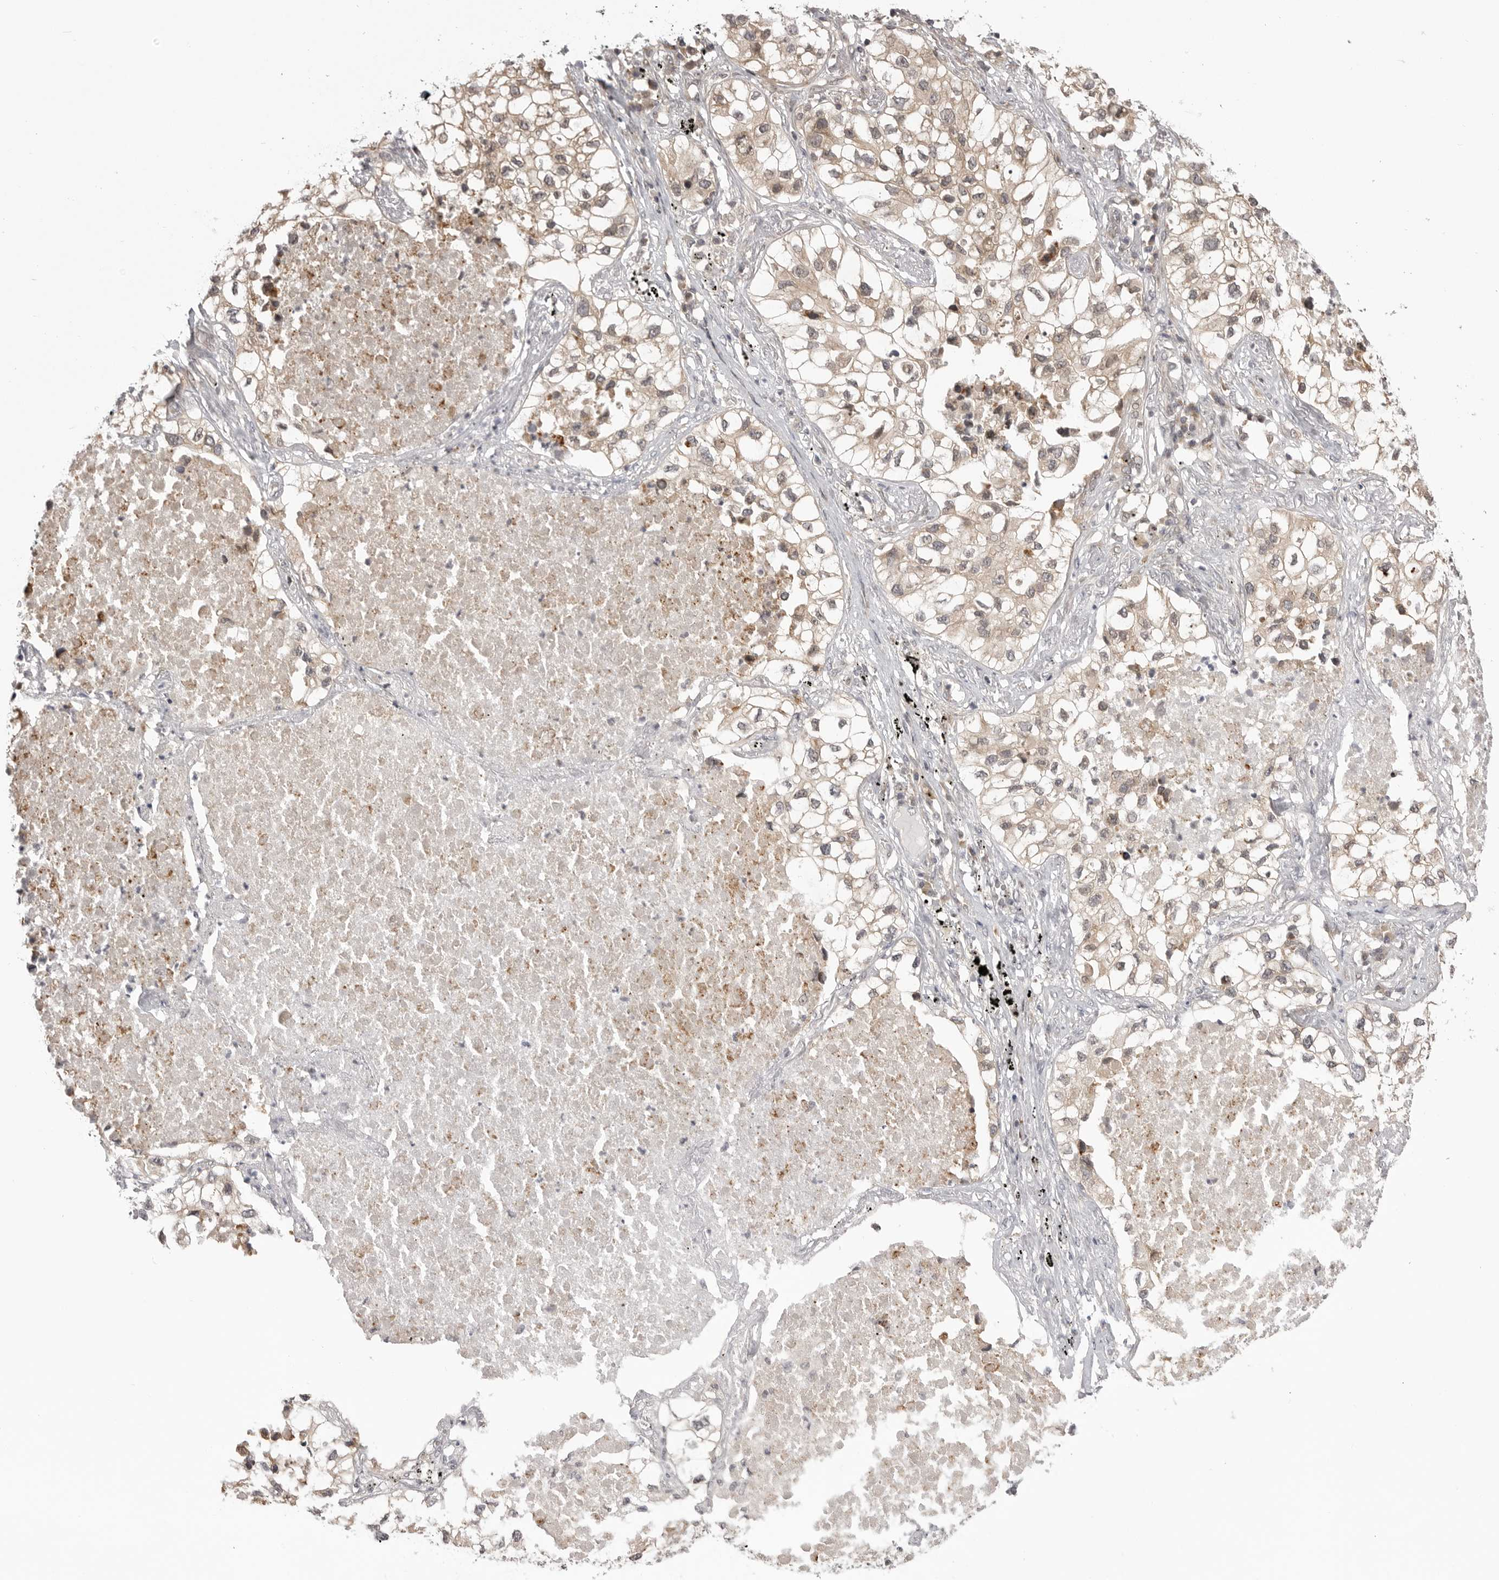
{"staining": {"intensity": "weak", "quantity": ">75%", "location": "cytoplasmic/membranous"}, "tissue": "lung cancer", "cell_type": "Tumor cells", "image_type": "cancer", "snomed": [{"axis": "morphology", "description": "Adenocarcinoma, NOS"}, {"axis": "topography", "description": "Lung"}], "caption": "Immunohistochemistry histopathology image of neoplastic tissue: lung cancer (adenocarcinoma) stained using IHC shows low levels of weak protein expression localized specifically in the cytoplasmic/membranous of tumor cells, appearing as a cytoplasmic/membranous brown color.", "gene": "PTK2B", "patient": {"sex": "male", "age": 63}}